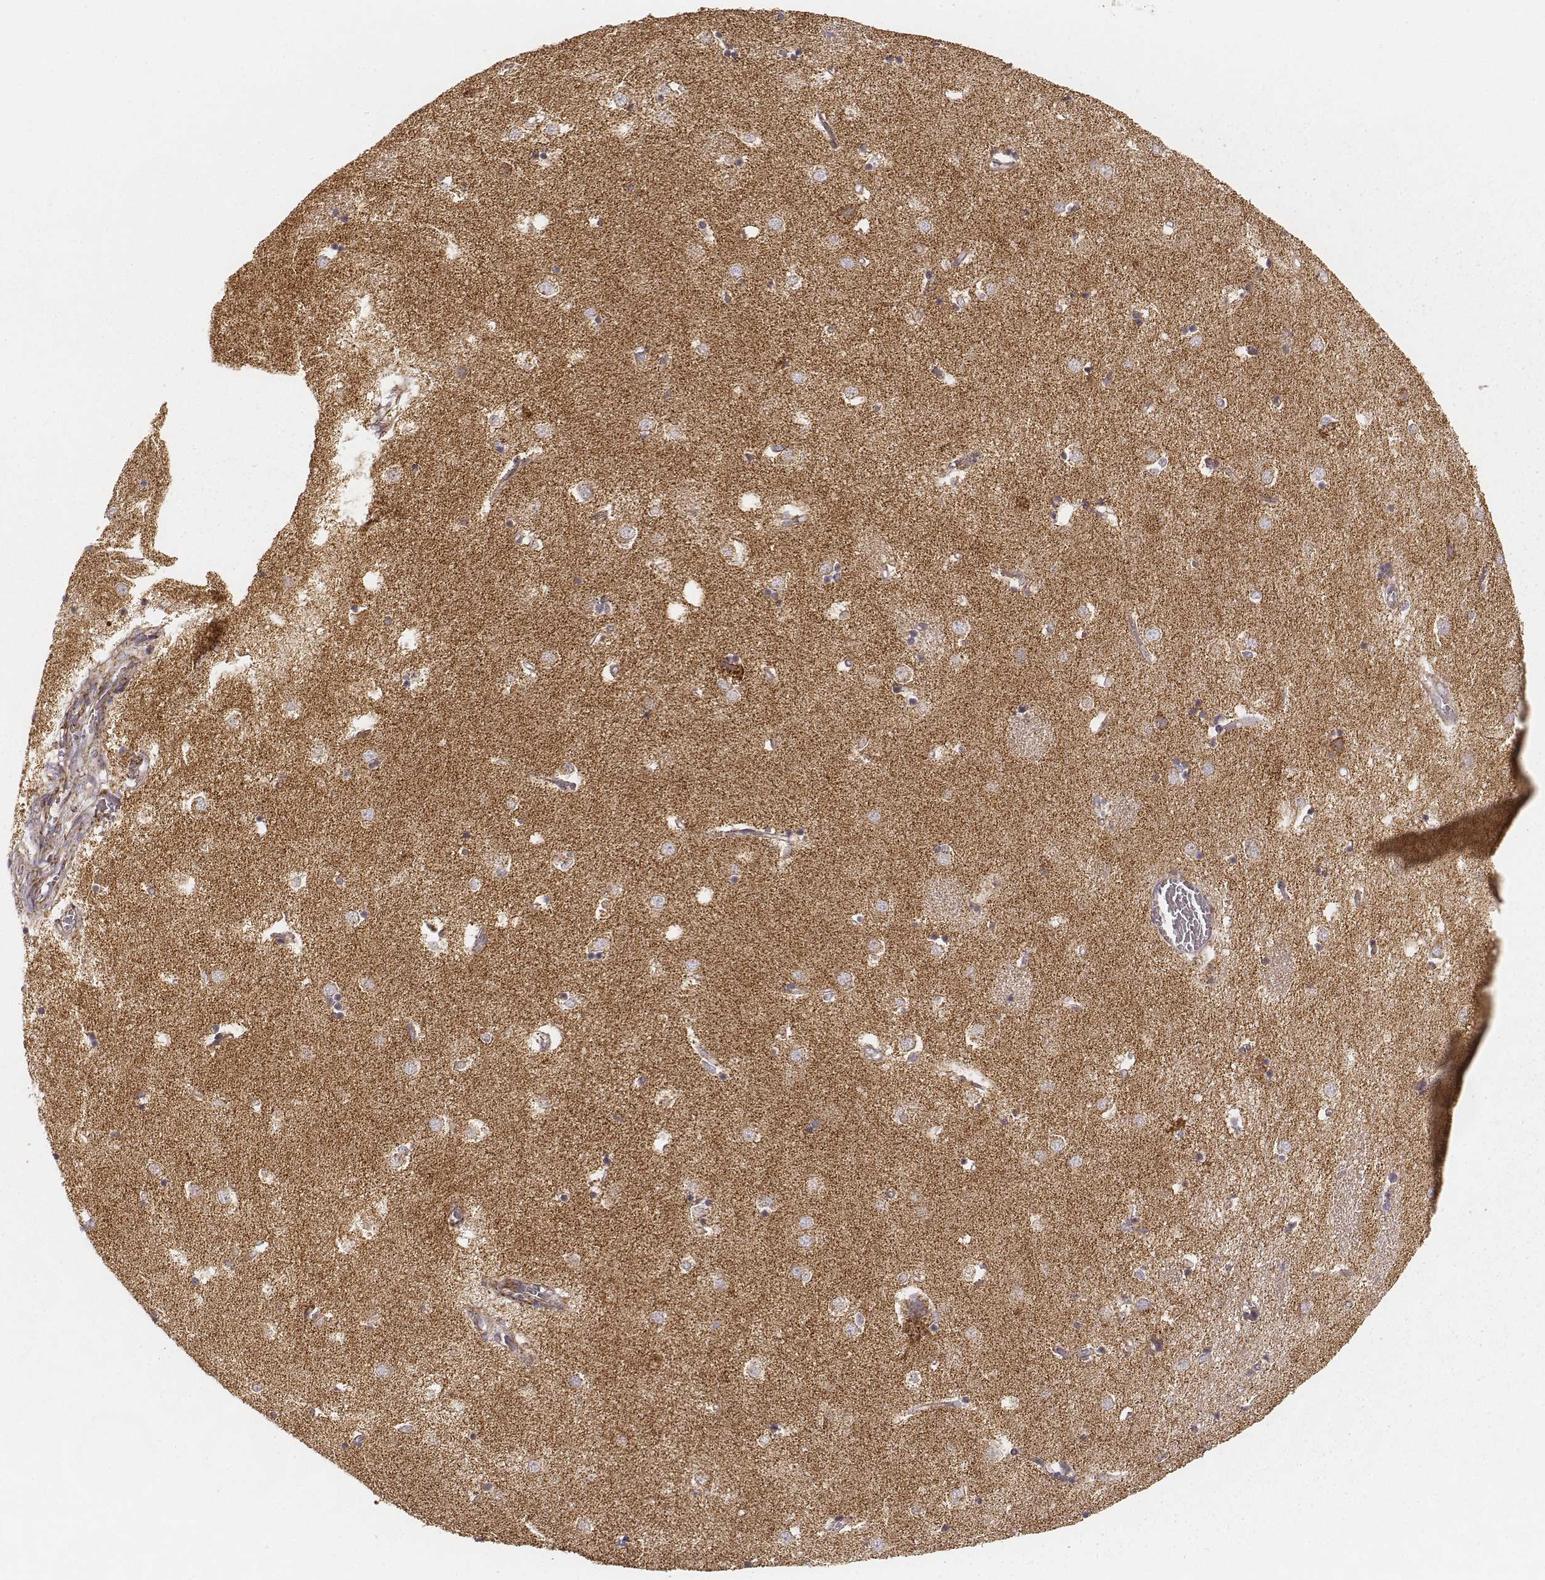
{"staining": {"intensity": "moderate", "quantity": ">75%", "location": "cytoplasmic/membranous"}, "tissue": "caudate", "cell_type": "Glial cells", "image_type": "normal", "snomed": [{"axis": "morphology", "description": "Normal tissue, NOS"}, {"axis": "topography", "description": "Lateral ventricle wall"}], "caption": "Glial cells demonstrate medium levels of moderate cytoplasmic/membranous staining in about >75% of cells in benign human caudate.", "gene": "CS", "patient": {"sex": "male", "age": 54}}